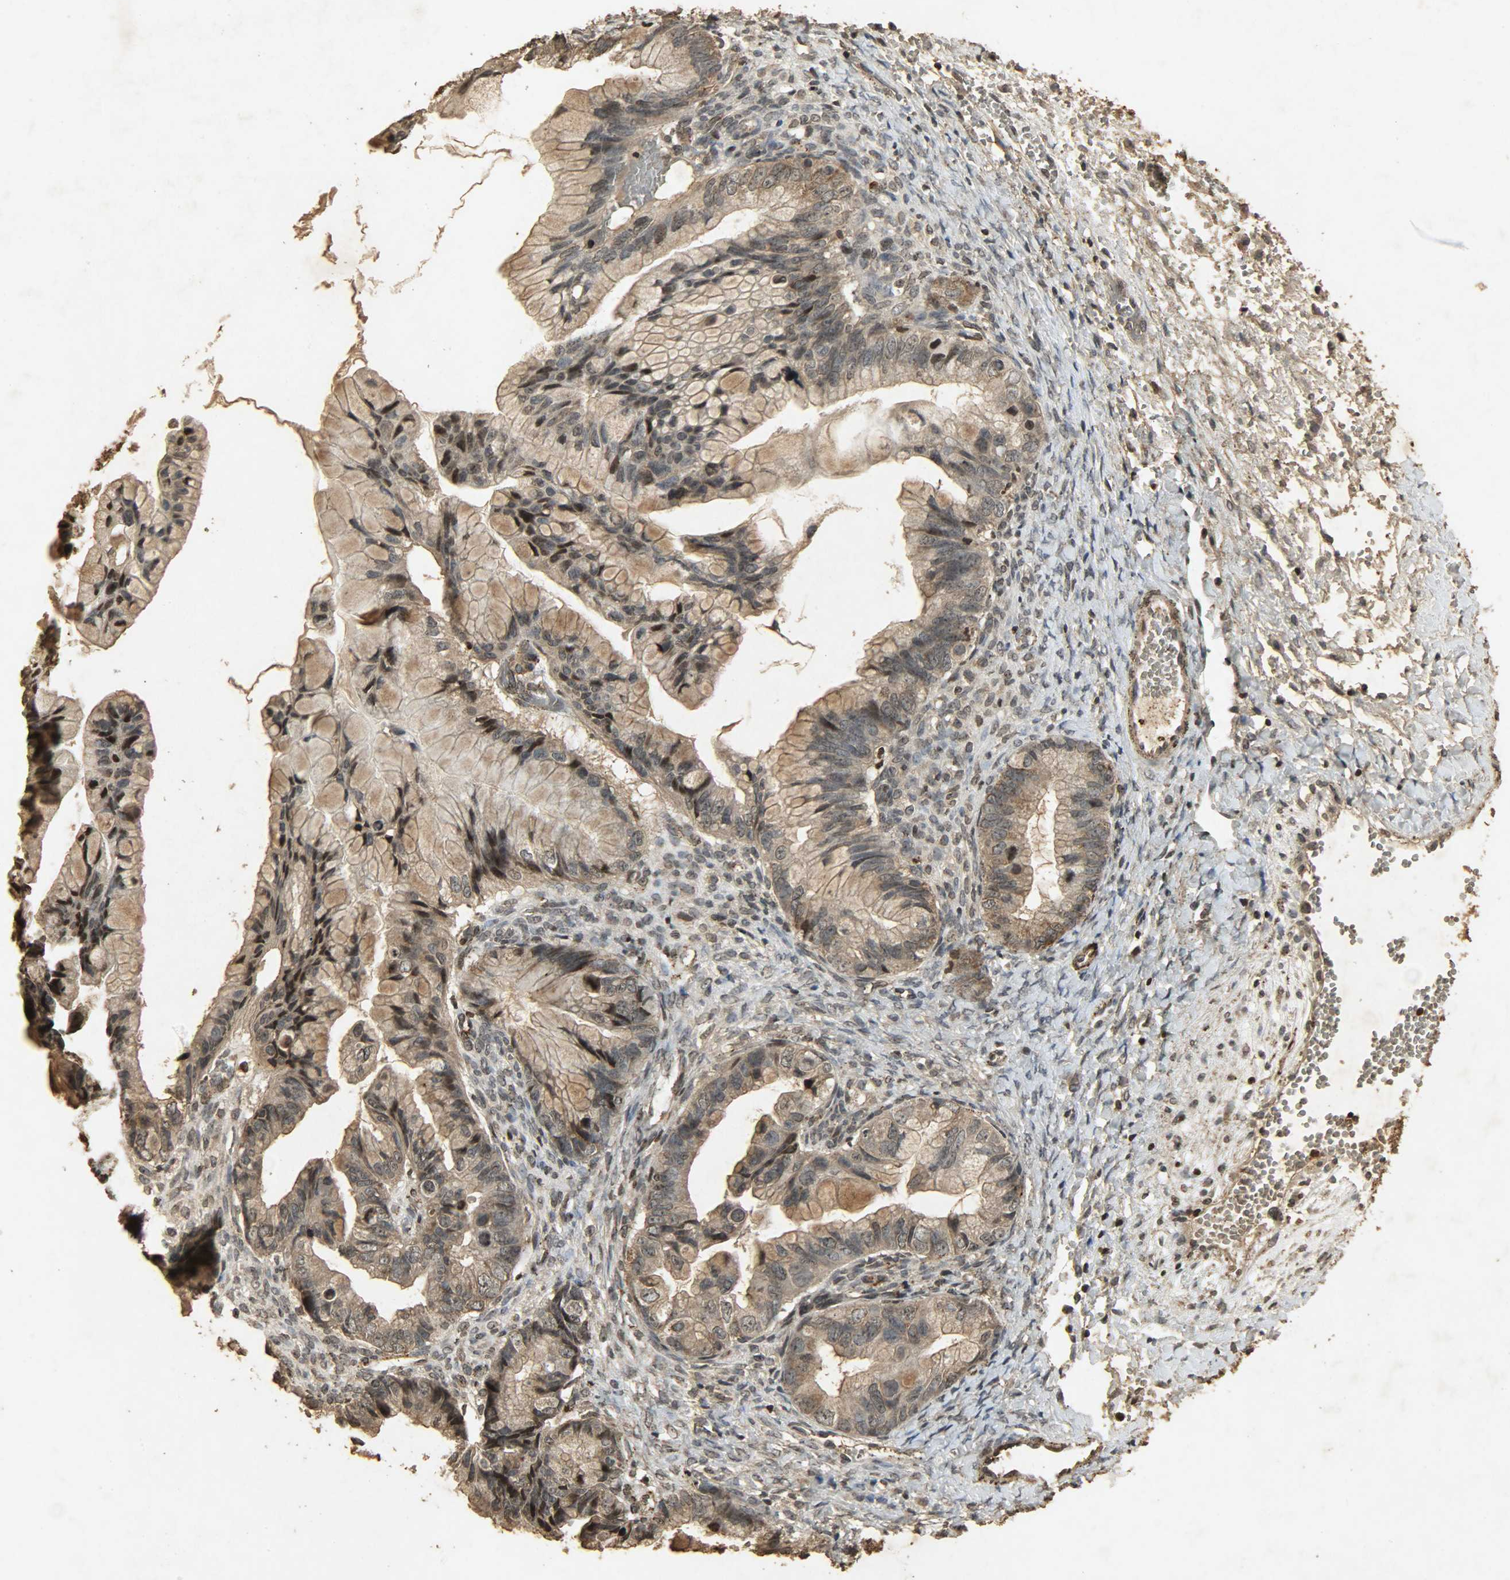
{"staining": {"intensity": "moderate", "quantity": ">75%", "location": "cytoplasmic/membranous,nuclear"}, "tissue": "ovarian cancer", "cell_type": "Tumor cells", "image_type": "cancer", "snomed": [{"axis": "morphology", "description": "Cystadenocarcinoma, mucinous, NOS"}, {"axis": "topography", "description": "Ovary"}], "caption": "Human ovarian cancer (mucinous cystadenocarcinoma) stained with a protein marker shows moderate staining in tumor cells.", "gene": "PPP3R1", "patient": {"sex": "female", "age": 36}}